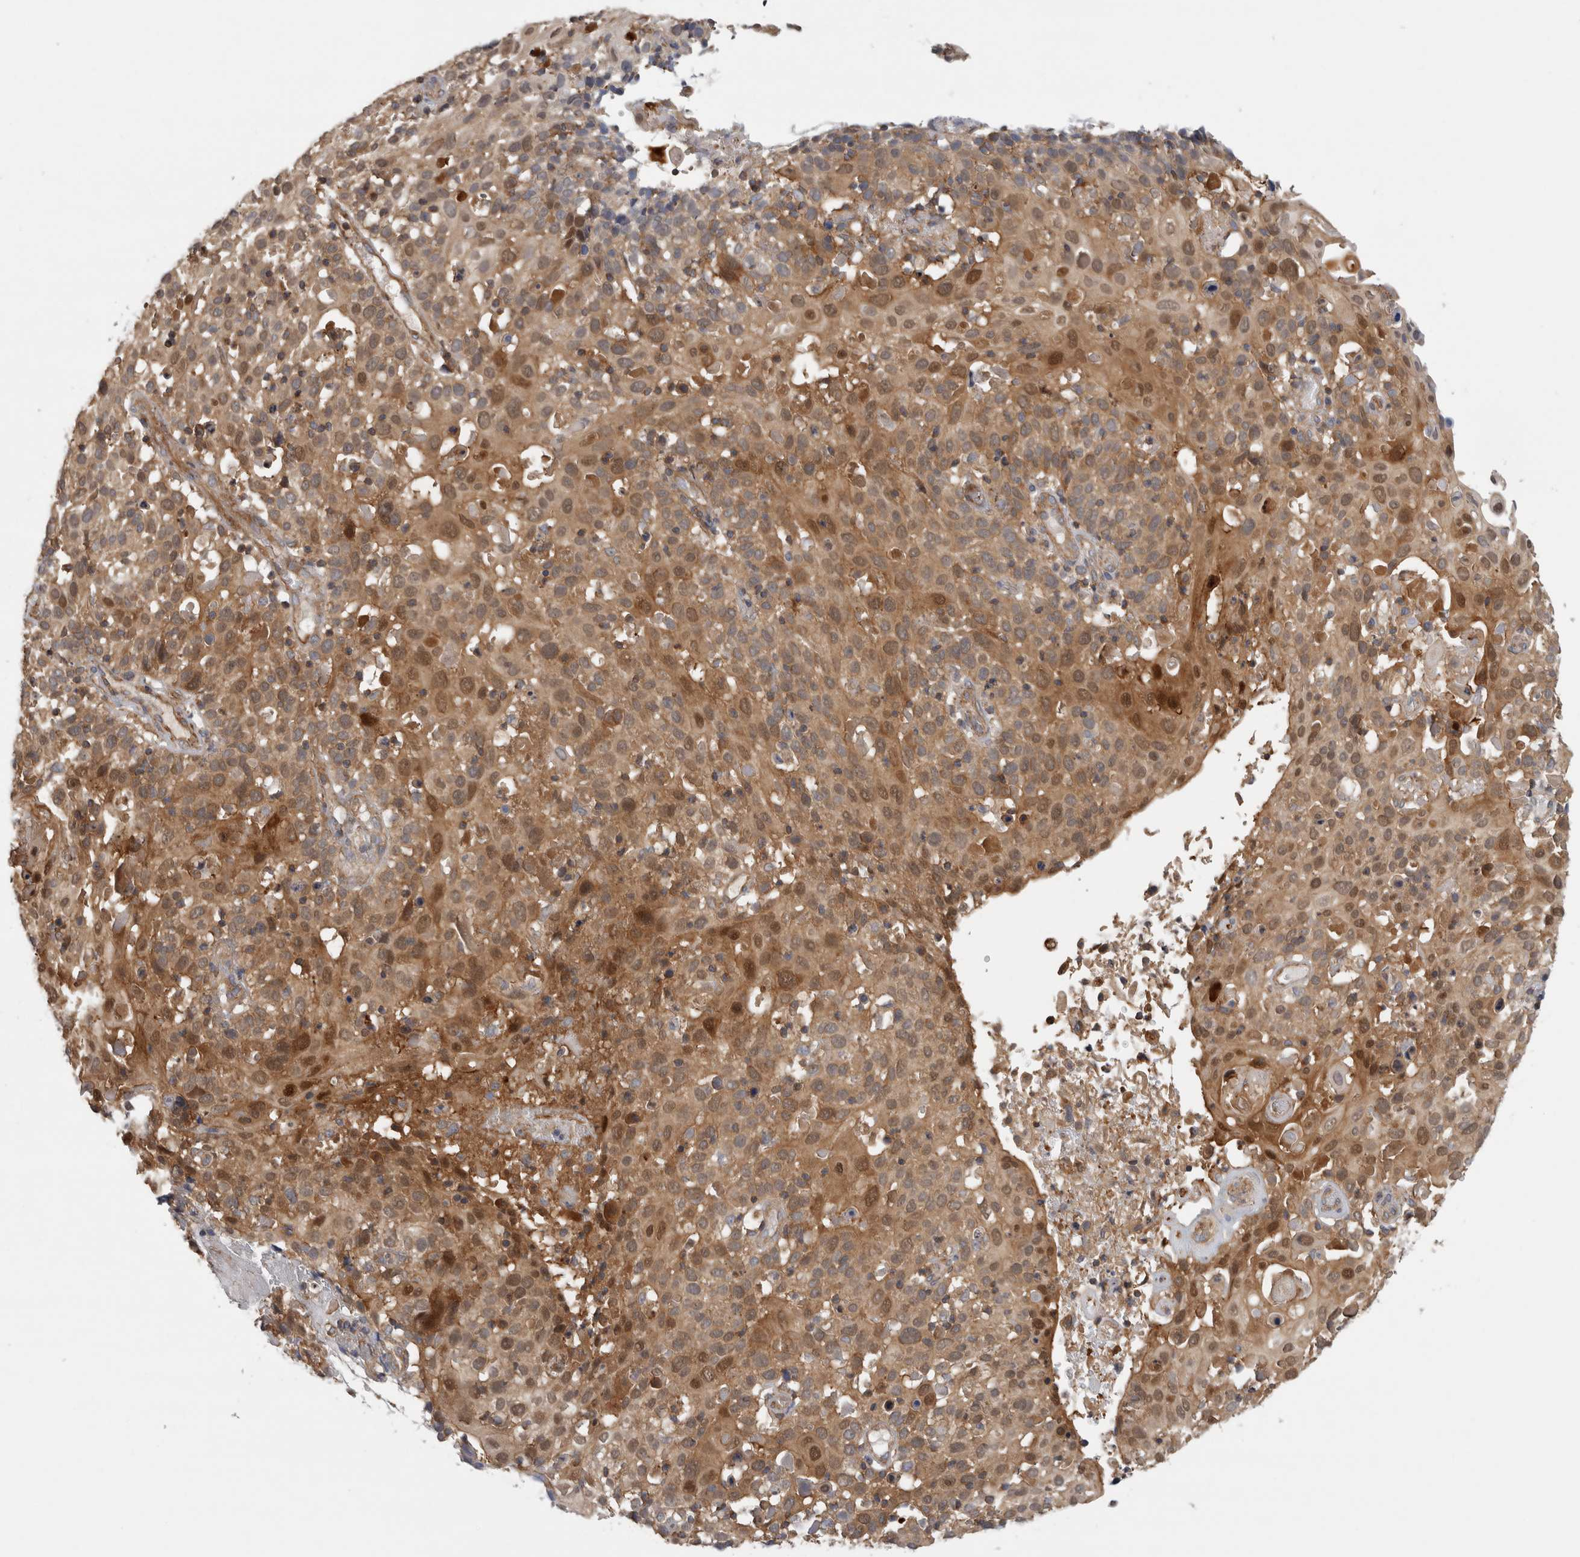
{"staining": {"intensity": "moderate", "quantity": ">75%", "location": "cytoplasmic/membranous,nuclear"}, "tissue": "cervical cancer", "cell_type": "Tumor cells", "image_type": "cancer", "snomed": [{"axis": "morphology", "description": "Squamous cell carcinoma, NOS"}, {"axis": "topography", "description": "Cervix"}], "caption": "This is an image of immunohistochemistry staining of squamous cell carcinoma (cervical), which shows moderate staining in the cytoplasmic/membranous and nuclear of tumor cells.", "gene": "SFXN2", "patient": {"sex": "female", "age": 74}}